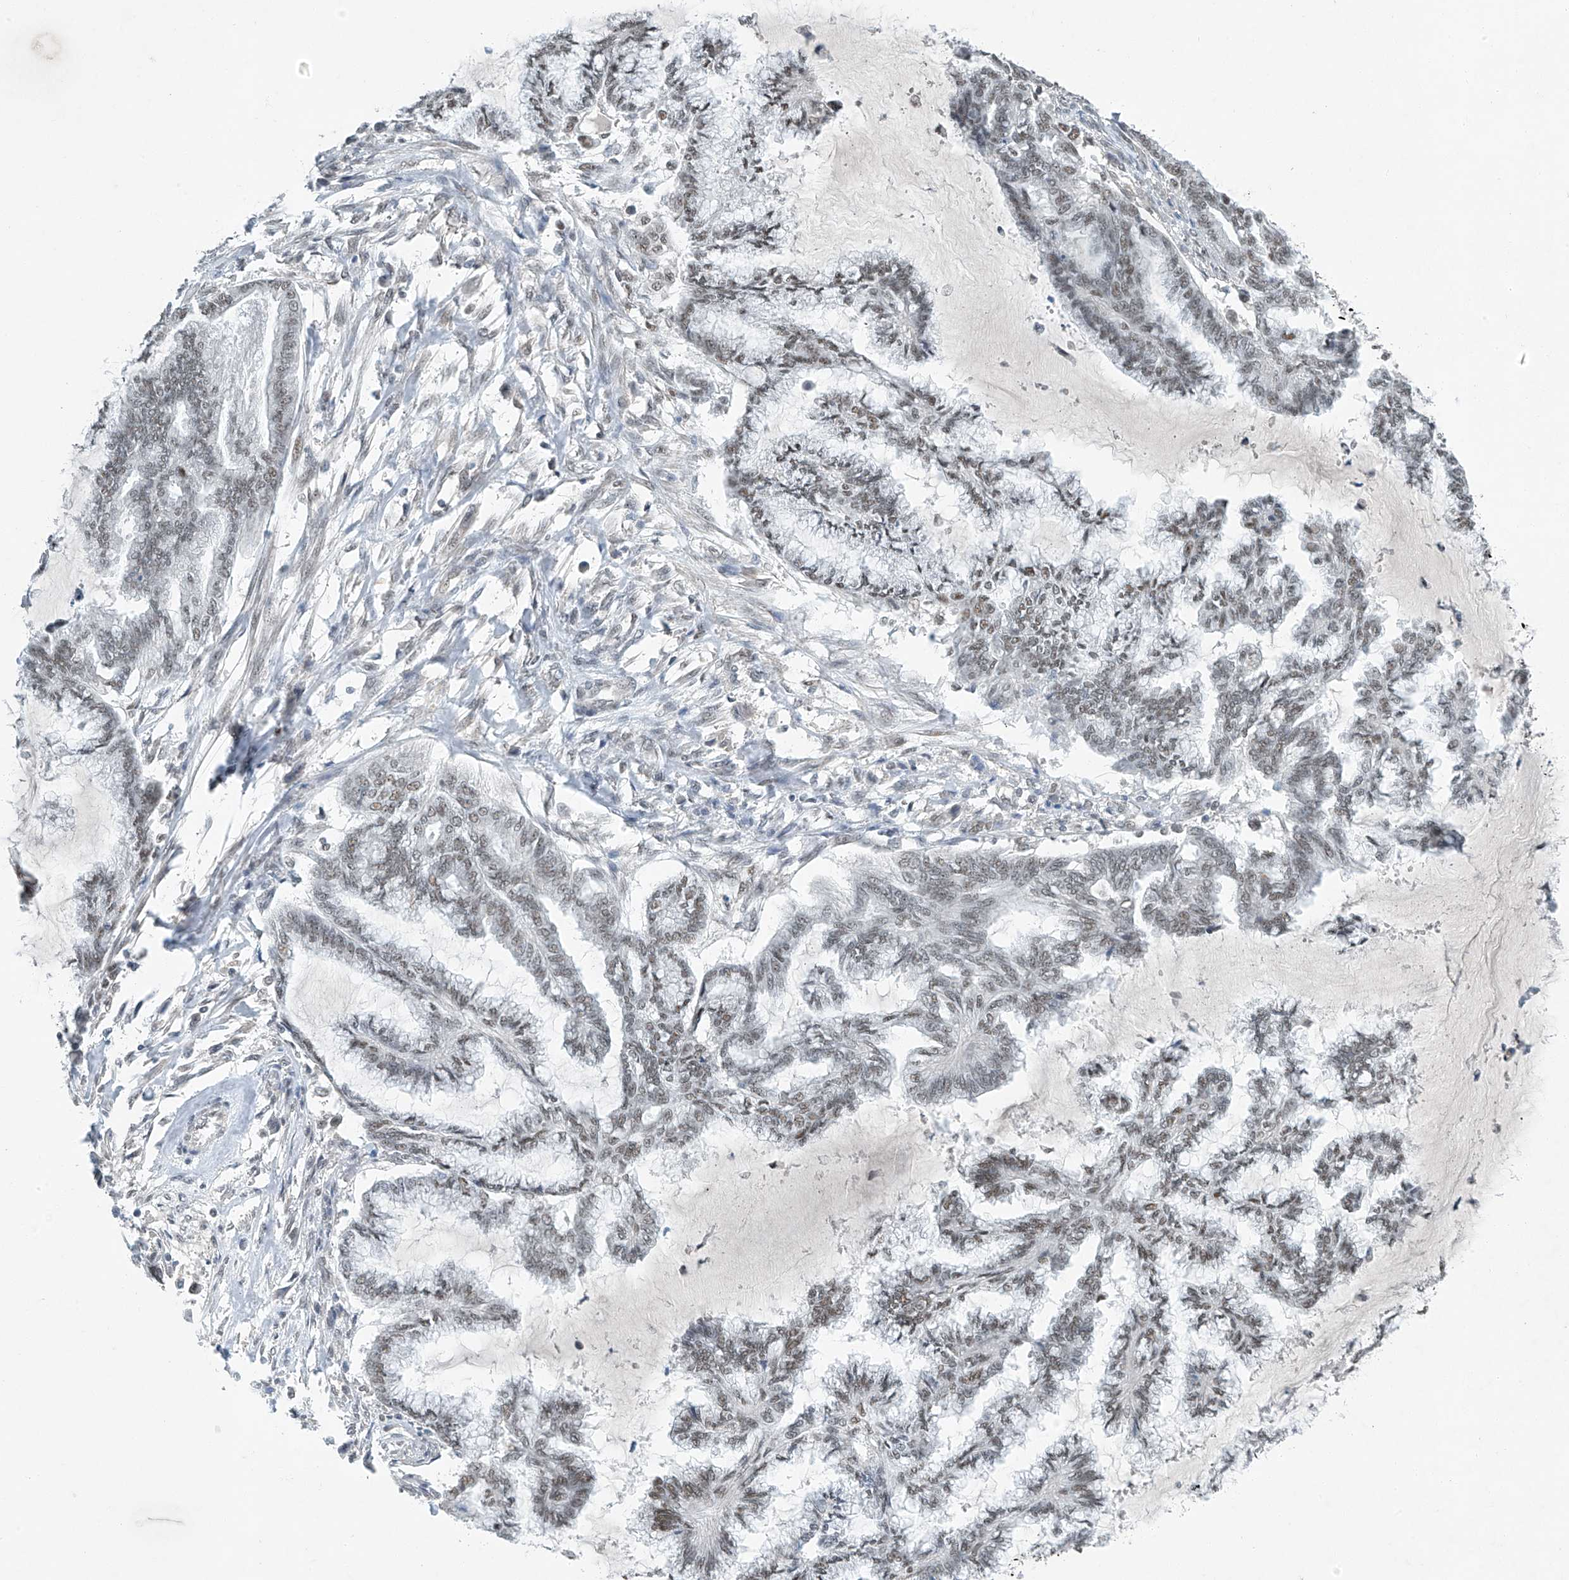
{"staining": {"intensity": "weak", "quantity": ">75%", "location": "nuclear"}, "tissue": "endometrial cancer", "cell_type": "Tumor cells", "image_type": "cancer", "snomed": [{"axis": "morphology", "description": "Adenocarcinoma, NOS"}, {"axis": "topography", "description": "Endometrium"}], "caption": "A brown stain labels weak nuclear expression of a protein in endometrial adenocarcinoma tumor cells.", "gene": "TAF8", "patient": {"sex": "female", "age": 86}}